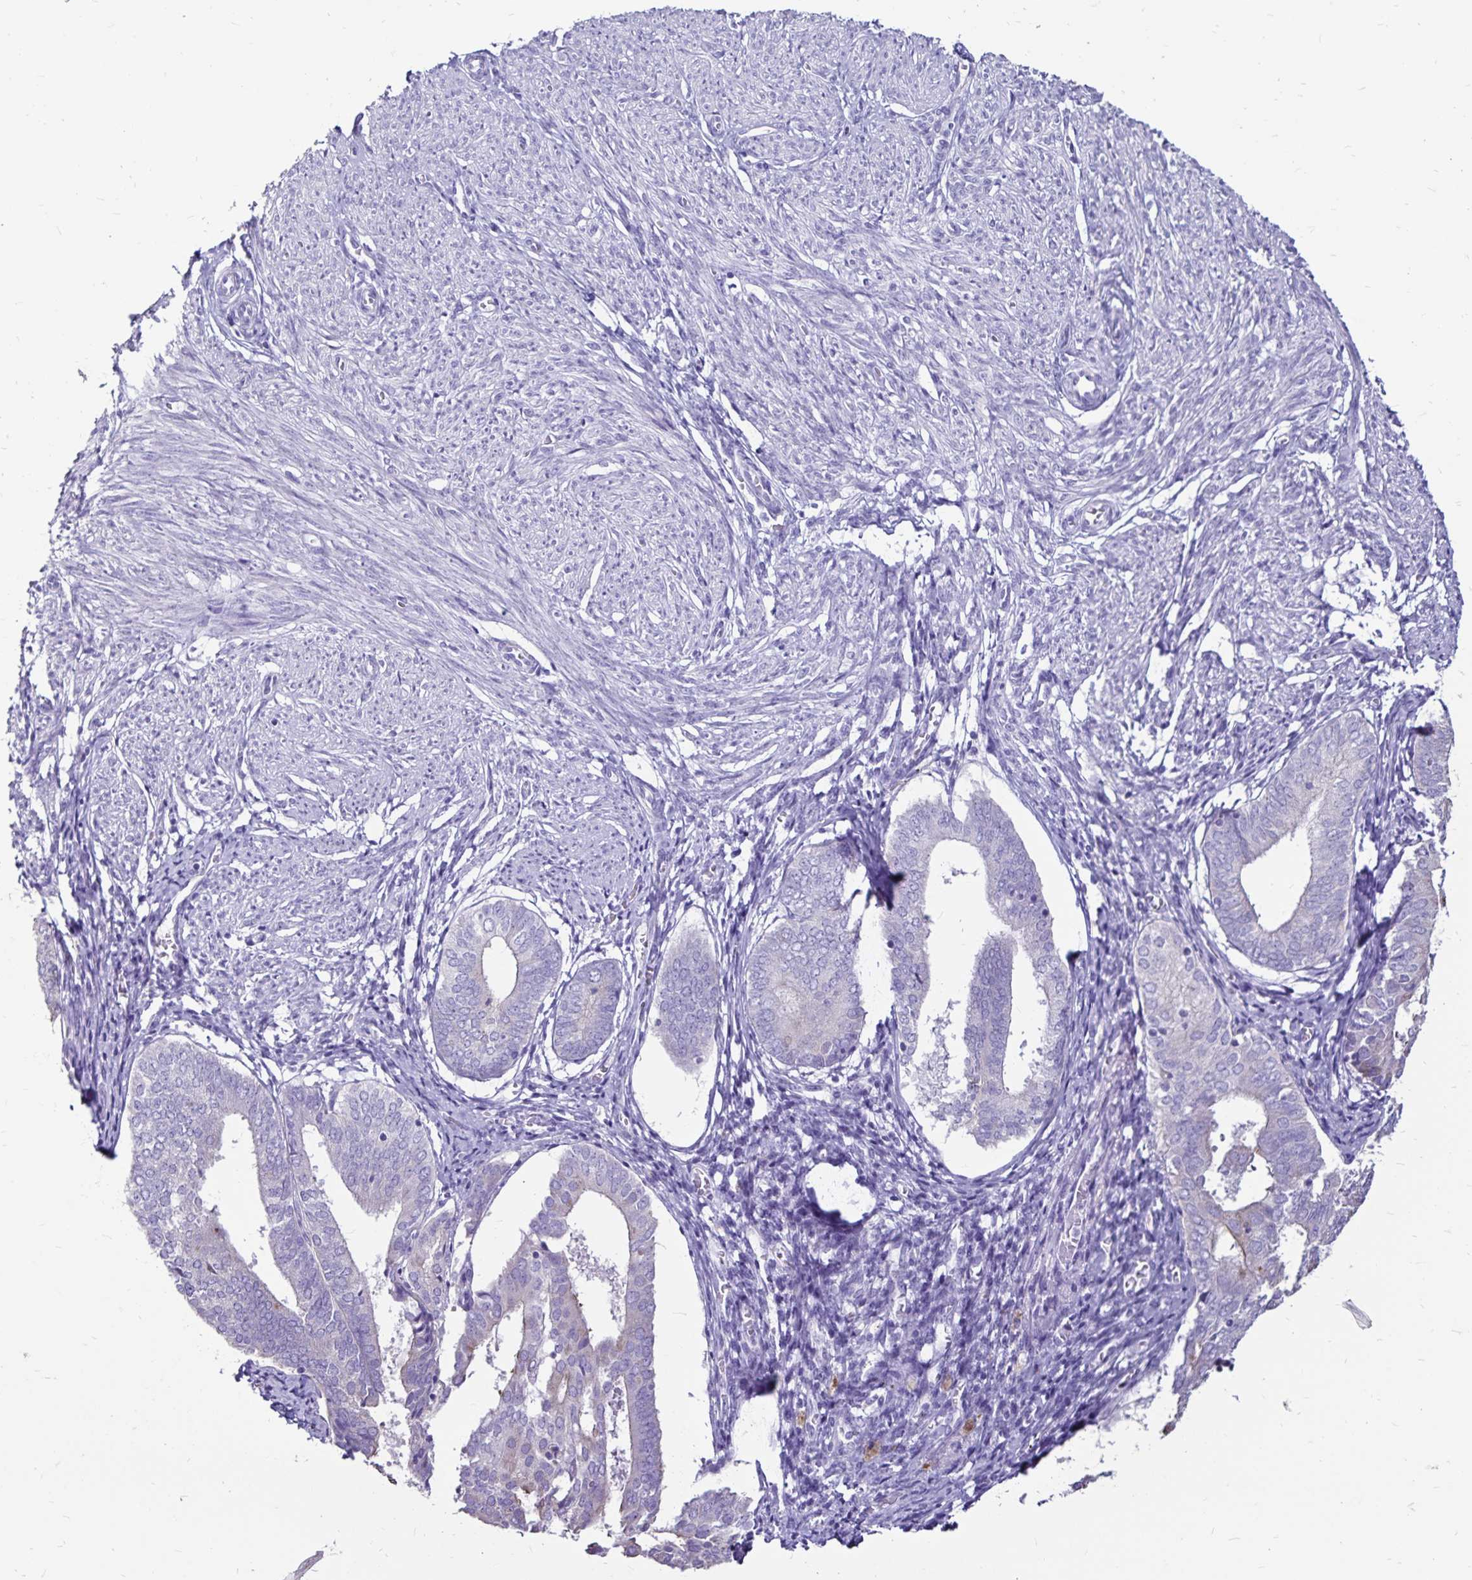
{"staining": {"intensity": "negative", "quantity": "none", "location": "none"}, "tissue": "endometrium", "cell_type": "Cells in endometrial stroma", "image_type": "normal", "snomed": [{"axis": "morphology", "description": "Normal tissue, NOS"}, {"axis": "topography", "description": "Endometrium"}], "caption": "A high-resolution micrograph shows immunohistochemistry staining of normal endometrium, which exhibits no significant expression in cells in endometrial stroma.", "gene": "EVPL", "patient": {"sex": "female", "age": 50}}